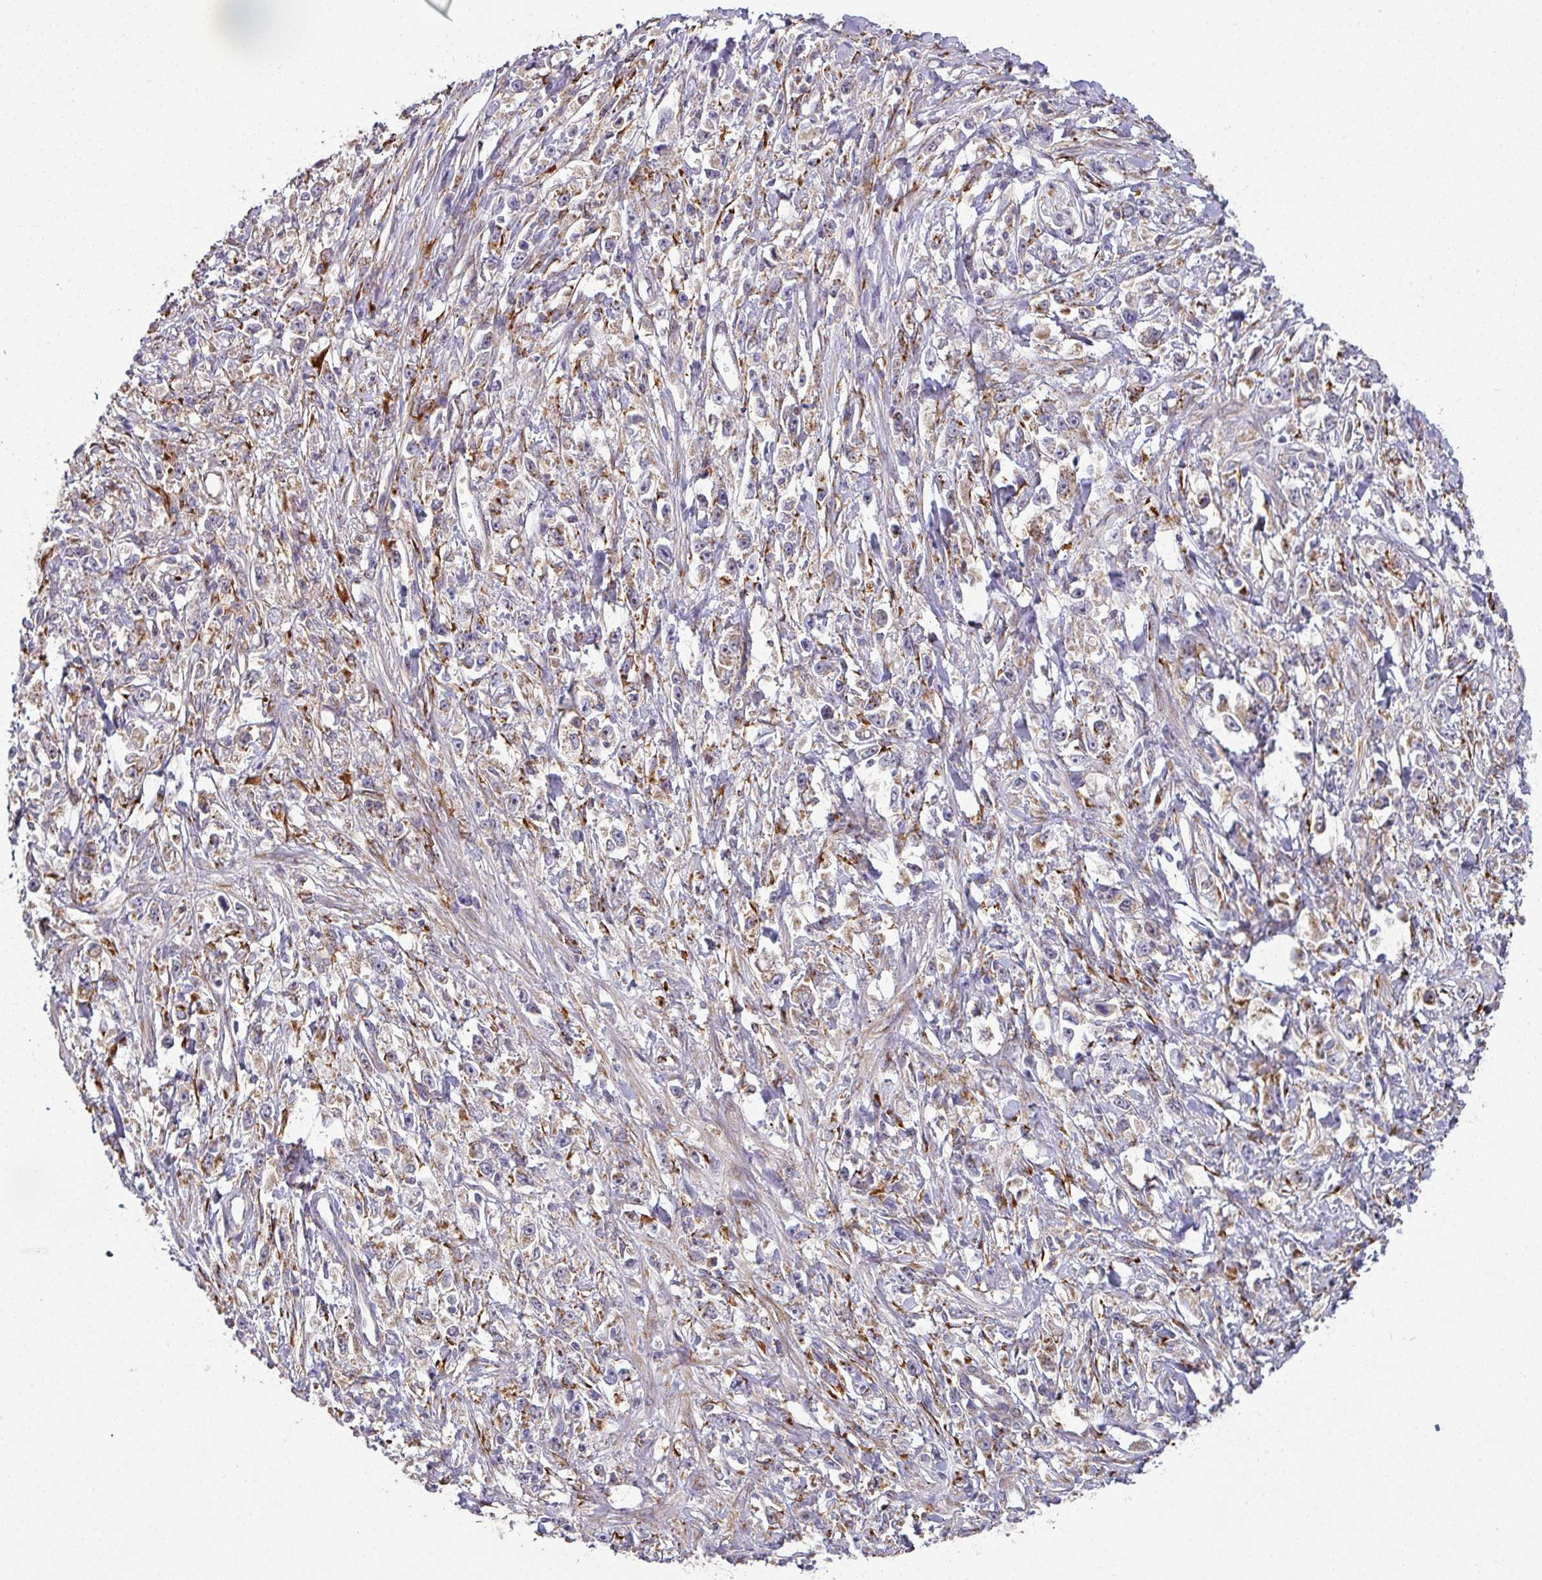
{"staining": {"intensity": "moderate", "quantity": "25%-75%", "location": "cytoplasmic/membranous"}, "tissue": "stomach cancer", "cell_type": "Tumor cells", "image_type": "cancer", "snomed": [{"axis": "morphology", "description": "Adenocarcinoma, NOS"}, {"axis": "topography", "description": "Stomach"}], "caption": "IHC image of human adenocarcinoma (stomach) stained for a protein (brown), which demonstrates medium levels of moderate cytoplasmic/membranous expression in about 25%-75% of tumor cells.", "gene": "ZNF268", "patient": {"sex": "female", "age": 59}}